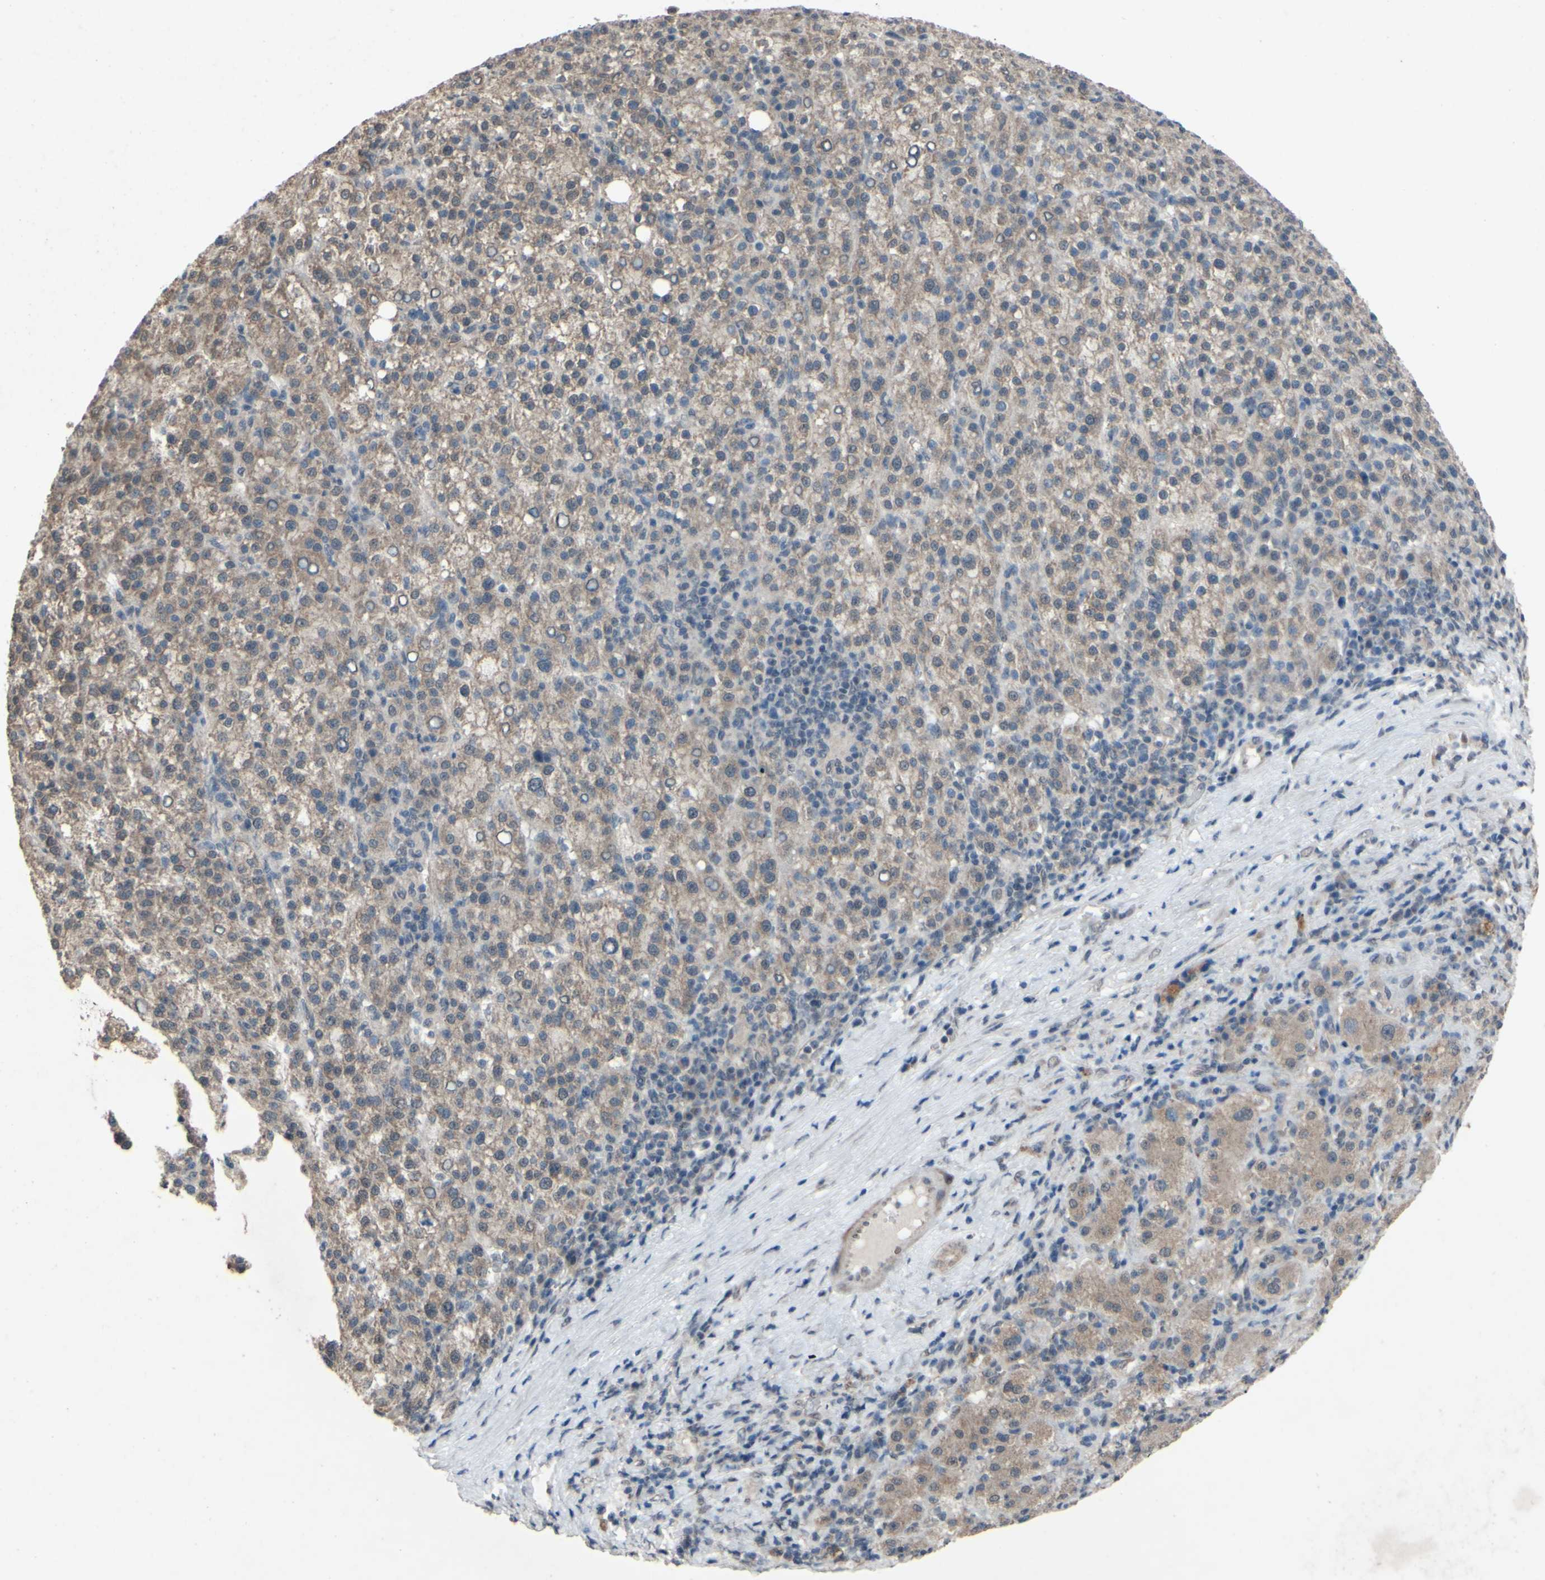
{"staining": {"intensity": "moderate", "quantity": ">75%", "location": "cytoplasmic/membranous"}, "tissue": "liver cancer", "cell_type": "Tumor cells", "image_type": "cancer", "snomed": [{"axis": "morphology", "description": "Carcinoma, Hepatocellular, NOS"}, {"axis": "topography", "description": "Liver"}], "caption": "A high-resolution histopathology image shows IHC staining of liver cancer, which reveals moderate cytoplasmic/membranous staining in approximately >75% of tumor cells.", "gene": "CDCP1", "patient": {"sex": "female", "age": 58}}